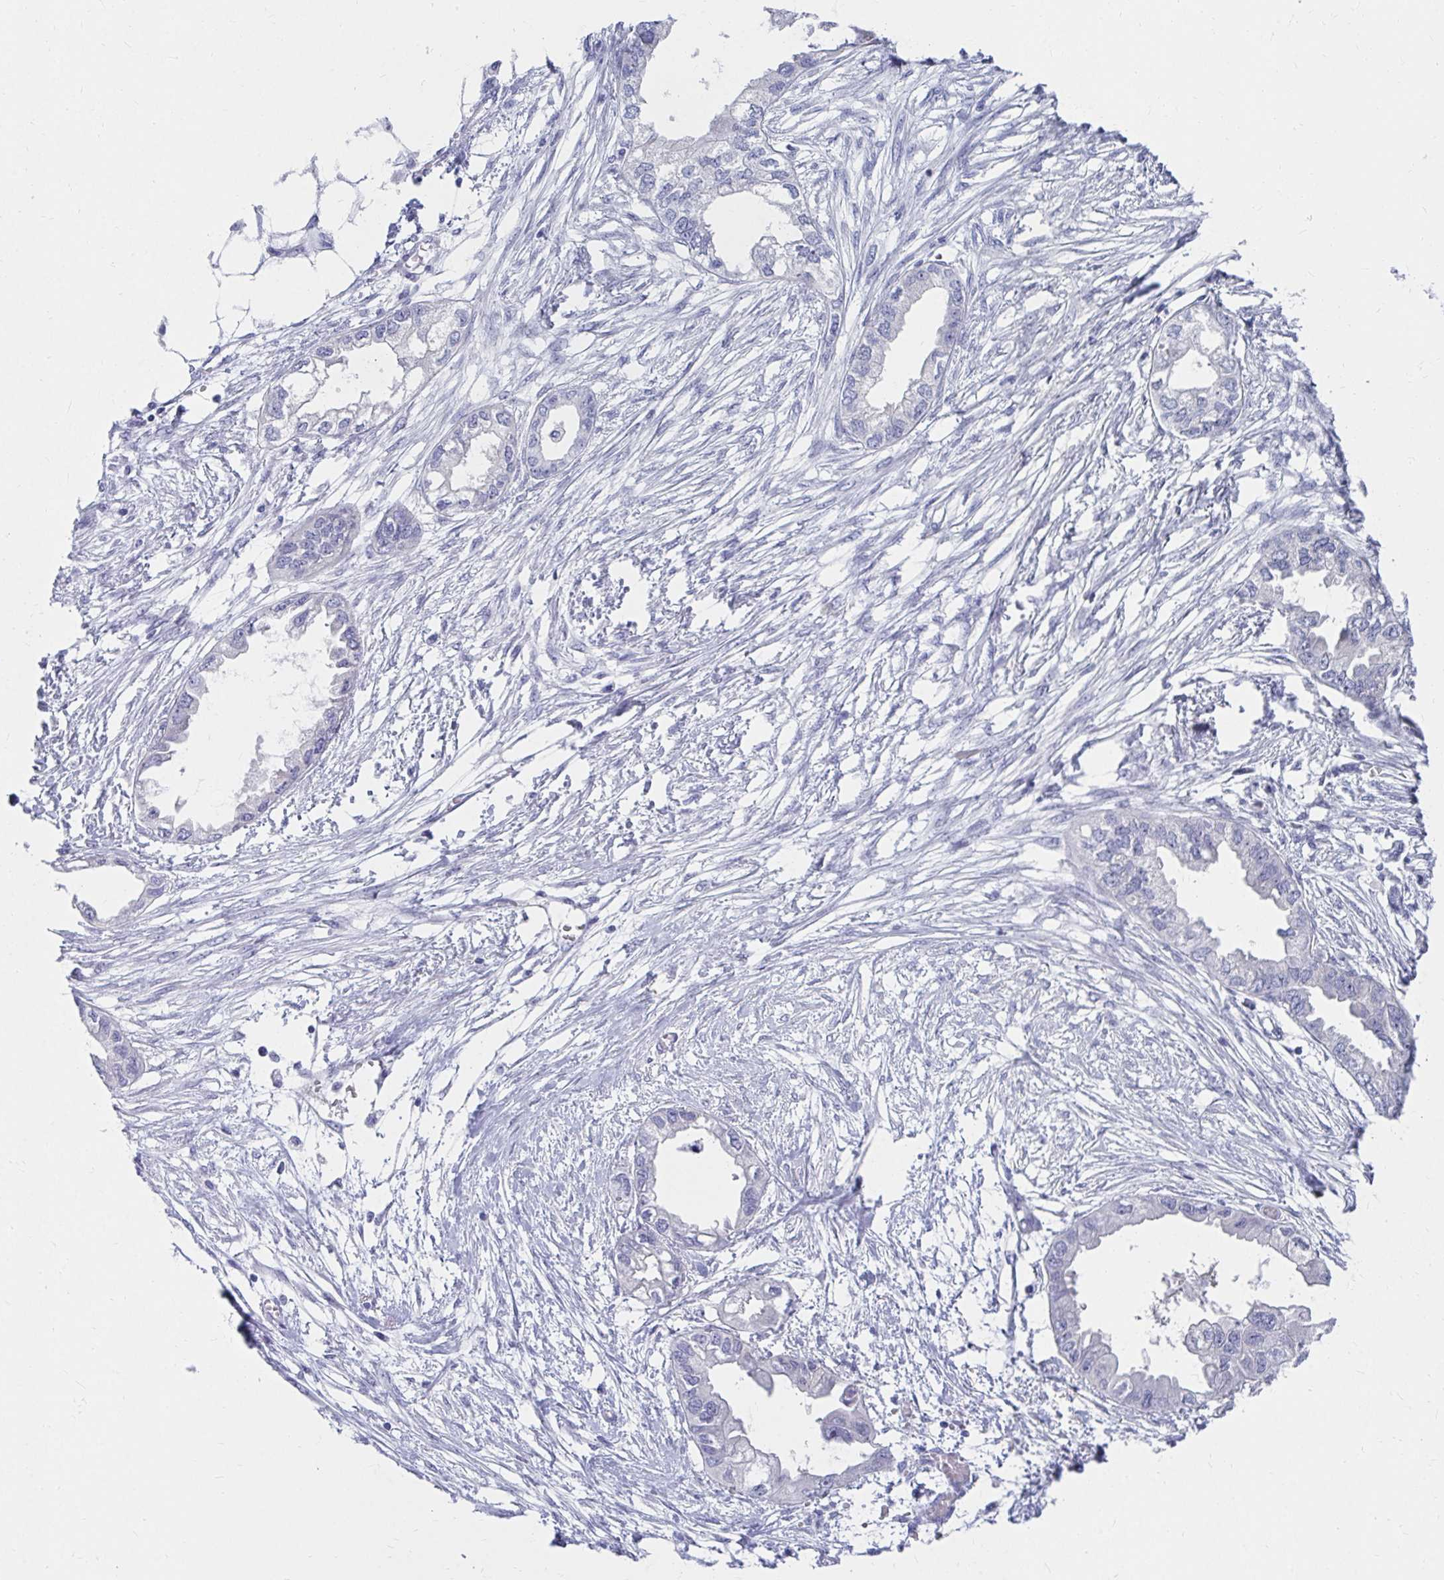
{"staining": {"intensity": "negative", "quantity": "none", "location": "none"}, "tissue": "endometrial cancer", "cell_type": "Tumor cells", "image_type": "cancer", "snomed": [{"axis": "morphology", "description": "Adenocarcinoma, NOS"}, {"axis": "morphology", "description": "Adenocarcinoma, metastatic, NOS"}, {"axis": "topography", "description": "Adipose tissue"}, {"axis": "topography", "description": "Endometrium"}], "caption": "Immunohistochemical staining of endometrial cancer shows no significant positivity in tumor cells.", "gene": "C19orf81", "patient": {"sex": "female", "age": 67}}